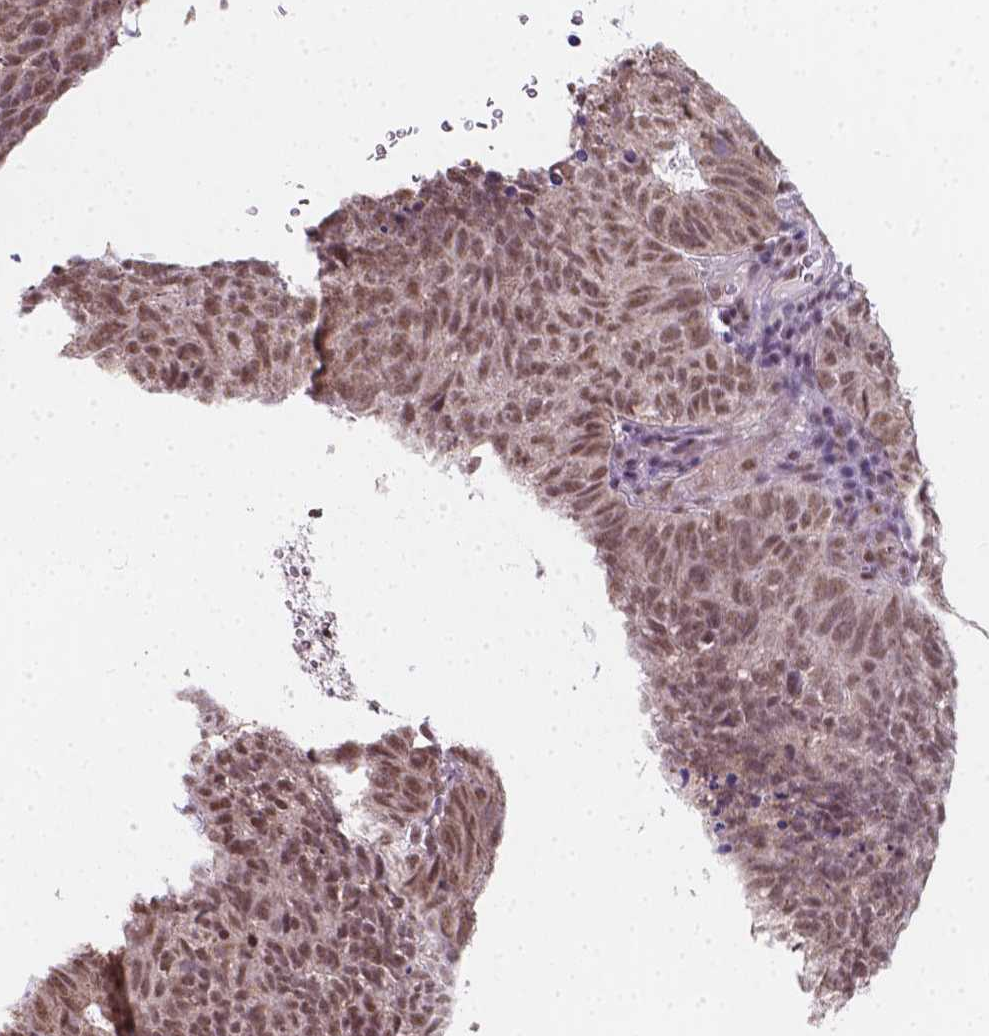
{"staining": {"intensity": "moderate", "quantity": ">75%", "location": "nuclear"}, "tissue": "cervical cancer", "cell_type": "Tumor cells", "image_type": "cancer", "snomed": [{"axis": "morphology", "description": "Adenocarcinoma, NOS"}, {"axis": "topography", "description": "Cervix"}], "caption": "Immunohistochemical staining of human adenocarcinoma (cervical) reveals medium levels of moderate nuclear staining in about >75% of tumor cells.", "gene": "BCAS2", "patient": {"sex": "female", "age": 38}}